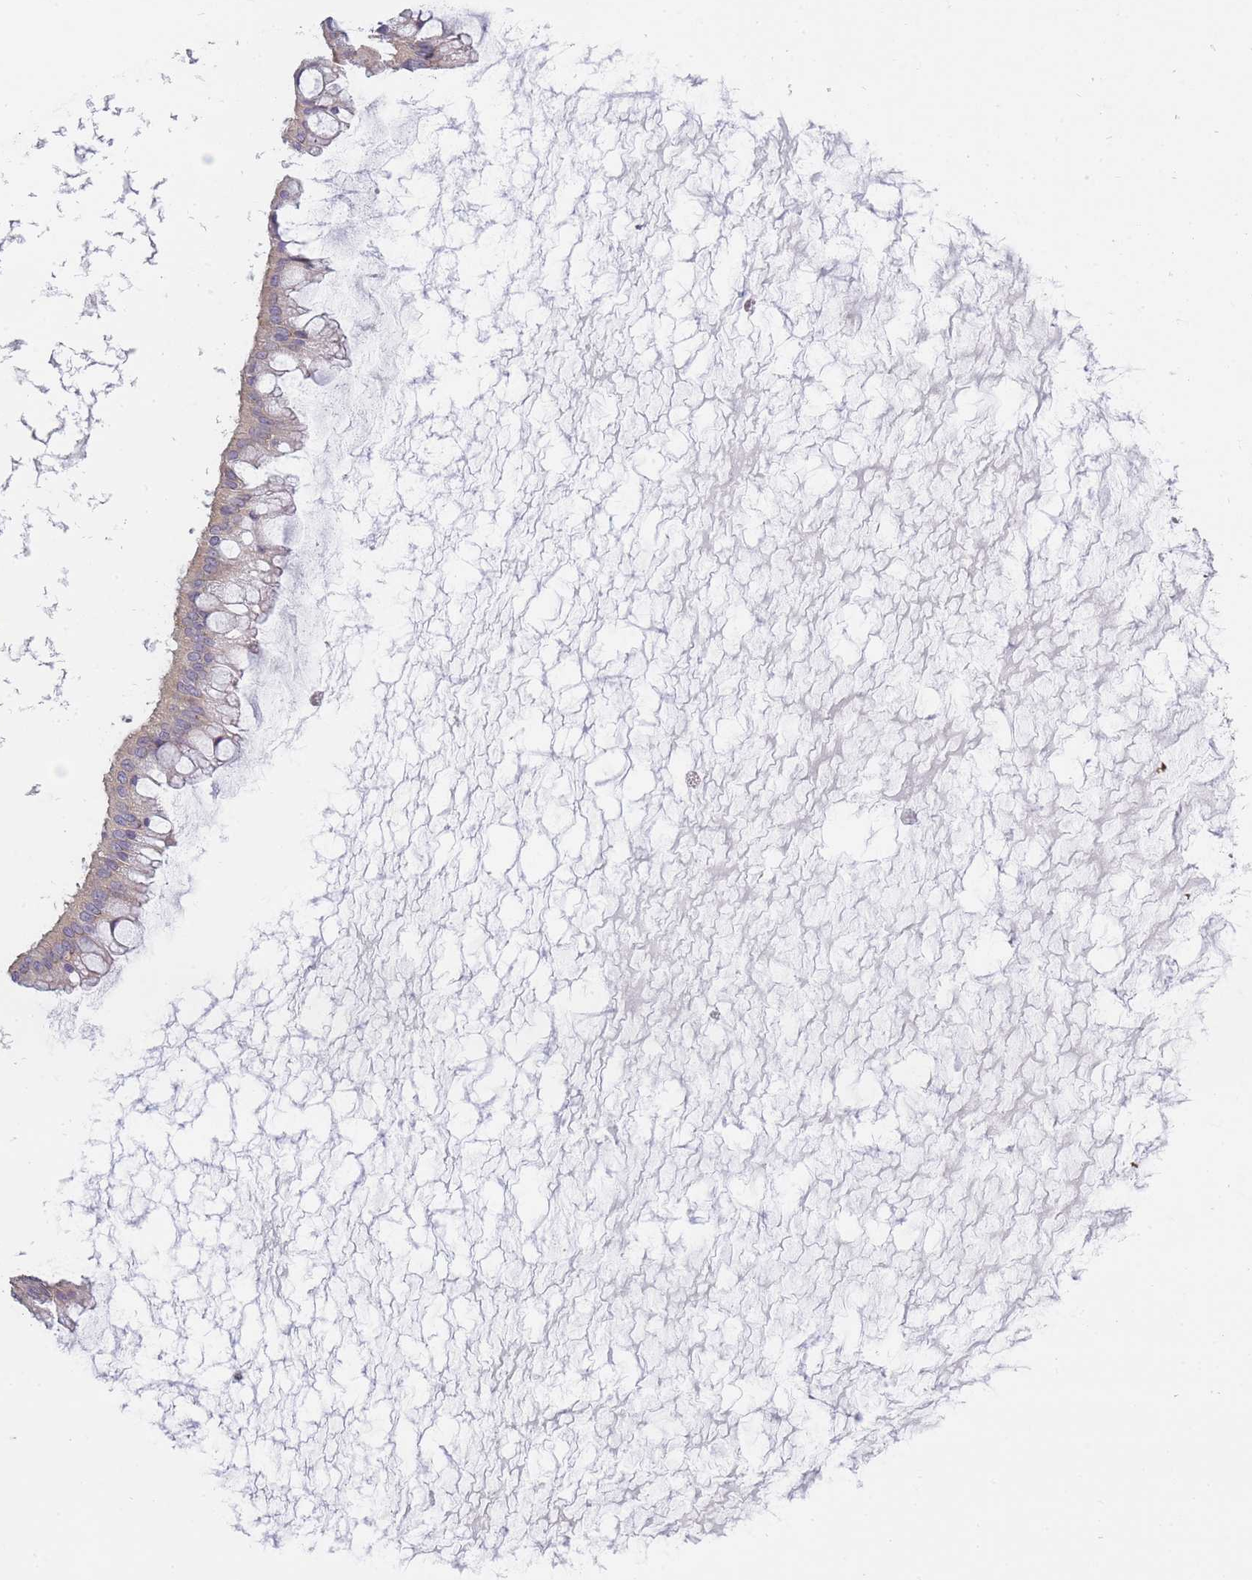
{"staining": {"intensity": "negative", "quantity": "none", "location": "none"}, "tissue": "ovarian cancer", "cell_type": "Tumor cells", "image_type": "cancer", "snomed": [{"axis": "morphology", "description": "Cystadenocarcinoma, mucinous, NOS"}, {"axis": "topography", "description": "Ovary"}], "caption": "There is no significant staining in tumor cells of ovarian cancer (mucinous cystadenocarcinoma).", "gene": "AP3M2", "patient": {"sex": "female", "age": 73}}